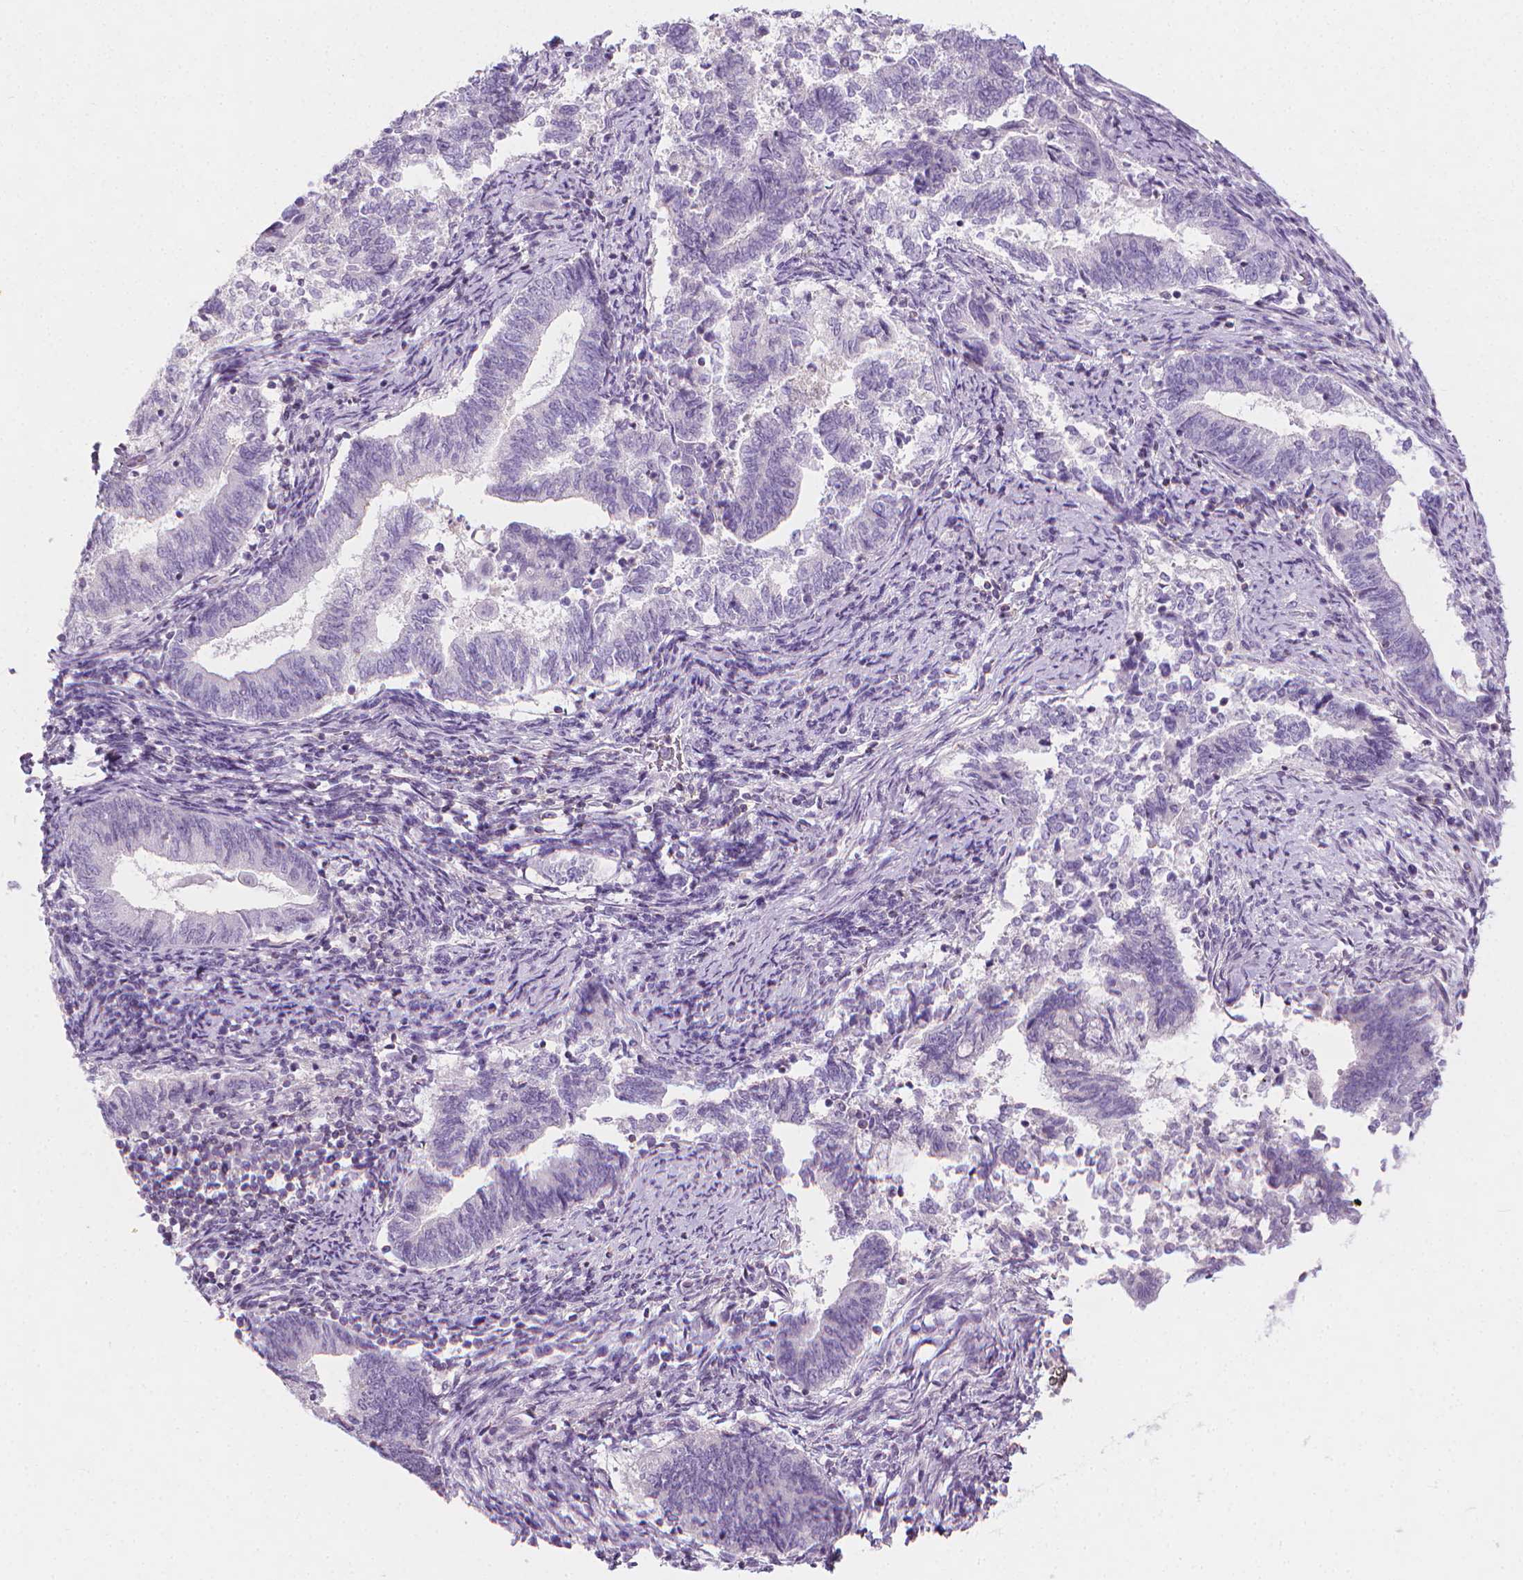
{"staining": {"intensity": "negative", "quantity": "none", "location": "none"}, "tissue": "endometrial cancer", "cell_type": "Tumor cells", "image_type": "cancer", "snomed": [{"axis": "morphology", "description": "Adenocarcinoma, NOS"}, {"axis": "topography", "description": "Endometrium"}], "caption": "DAB immunohistochemical staining of endometrial cancer displays no significant expression in tumor cells. Brightfield microscopy of immunohistochemistry stained with DAB (3,3'-diaminobenzidine) (brown) and hematoxylin (blue), captured at high magnification.", "gene": "DCAF8L1", "patient": {"sex": "female", "age": 65}}